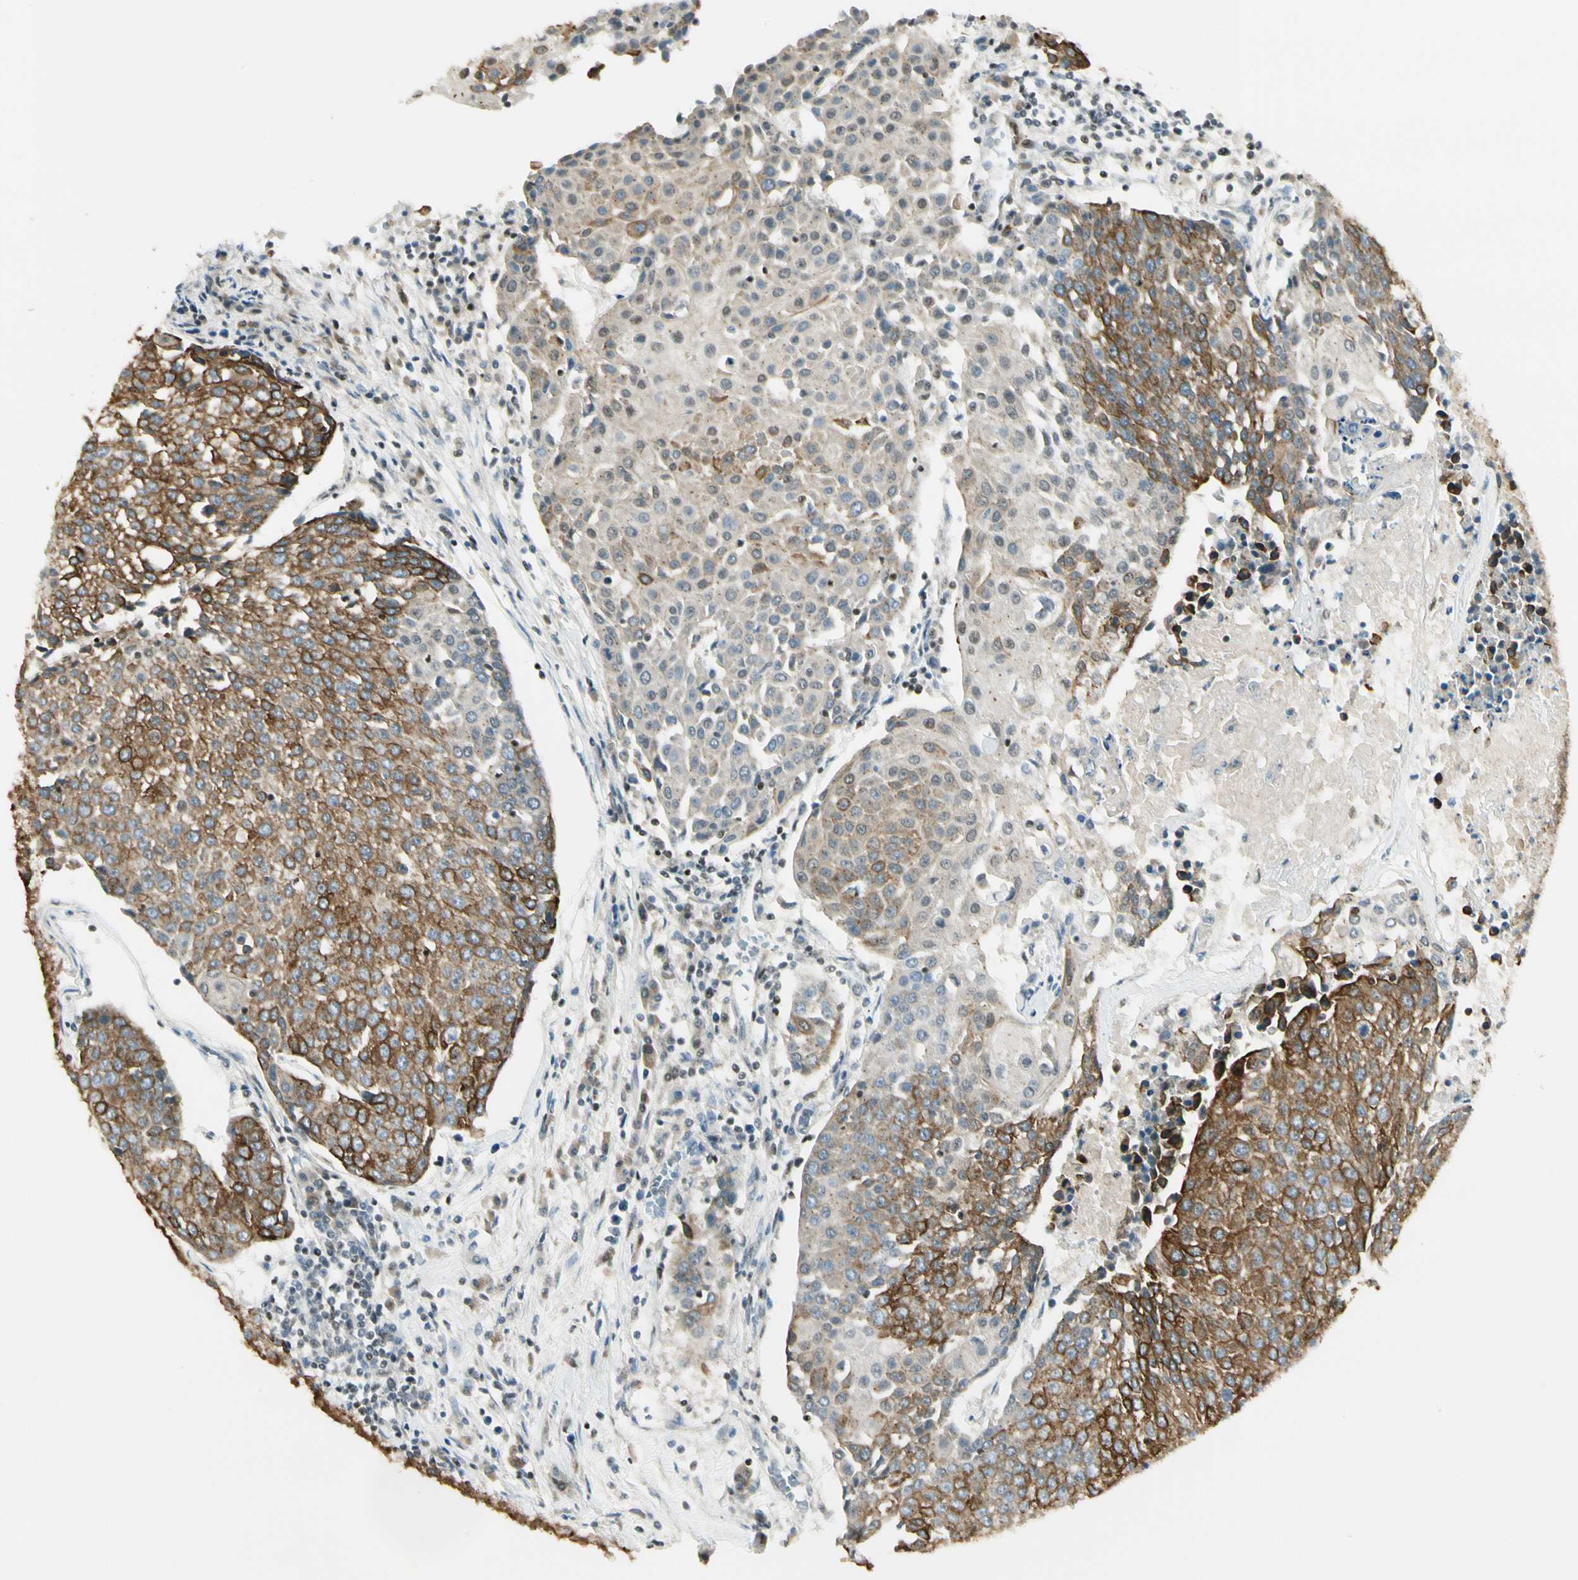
{"staining": {"intensity": "moderate", "quantity": ">75%", "location": "cytoplasmic/membranous"}, "tissue": "urothelial cancer", "cell_type": "Tumor cells", "image_type": "cancer", "snomed": [{"axis": "morphology", "description": "Urothelial carcinoma, High grade"}, {"axis": "topography", "description": "Urinary bladder"}], "caption": "Tumor cells show medium levels of moderate cytoplasmic/membranous positivity in about >75% of cells in human urothelial cancer.", "gene": "ATXN1", "patient": {"sex": "female", "age": 85}}